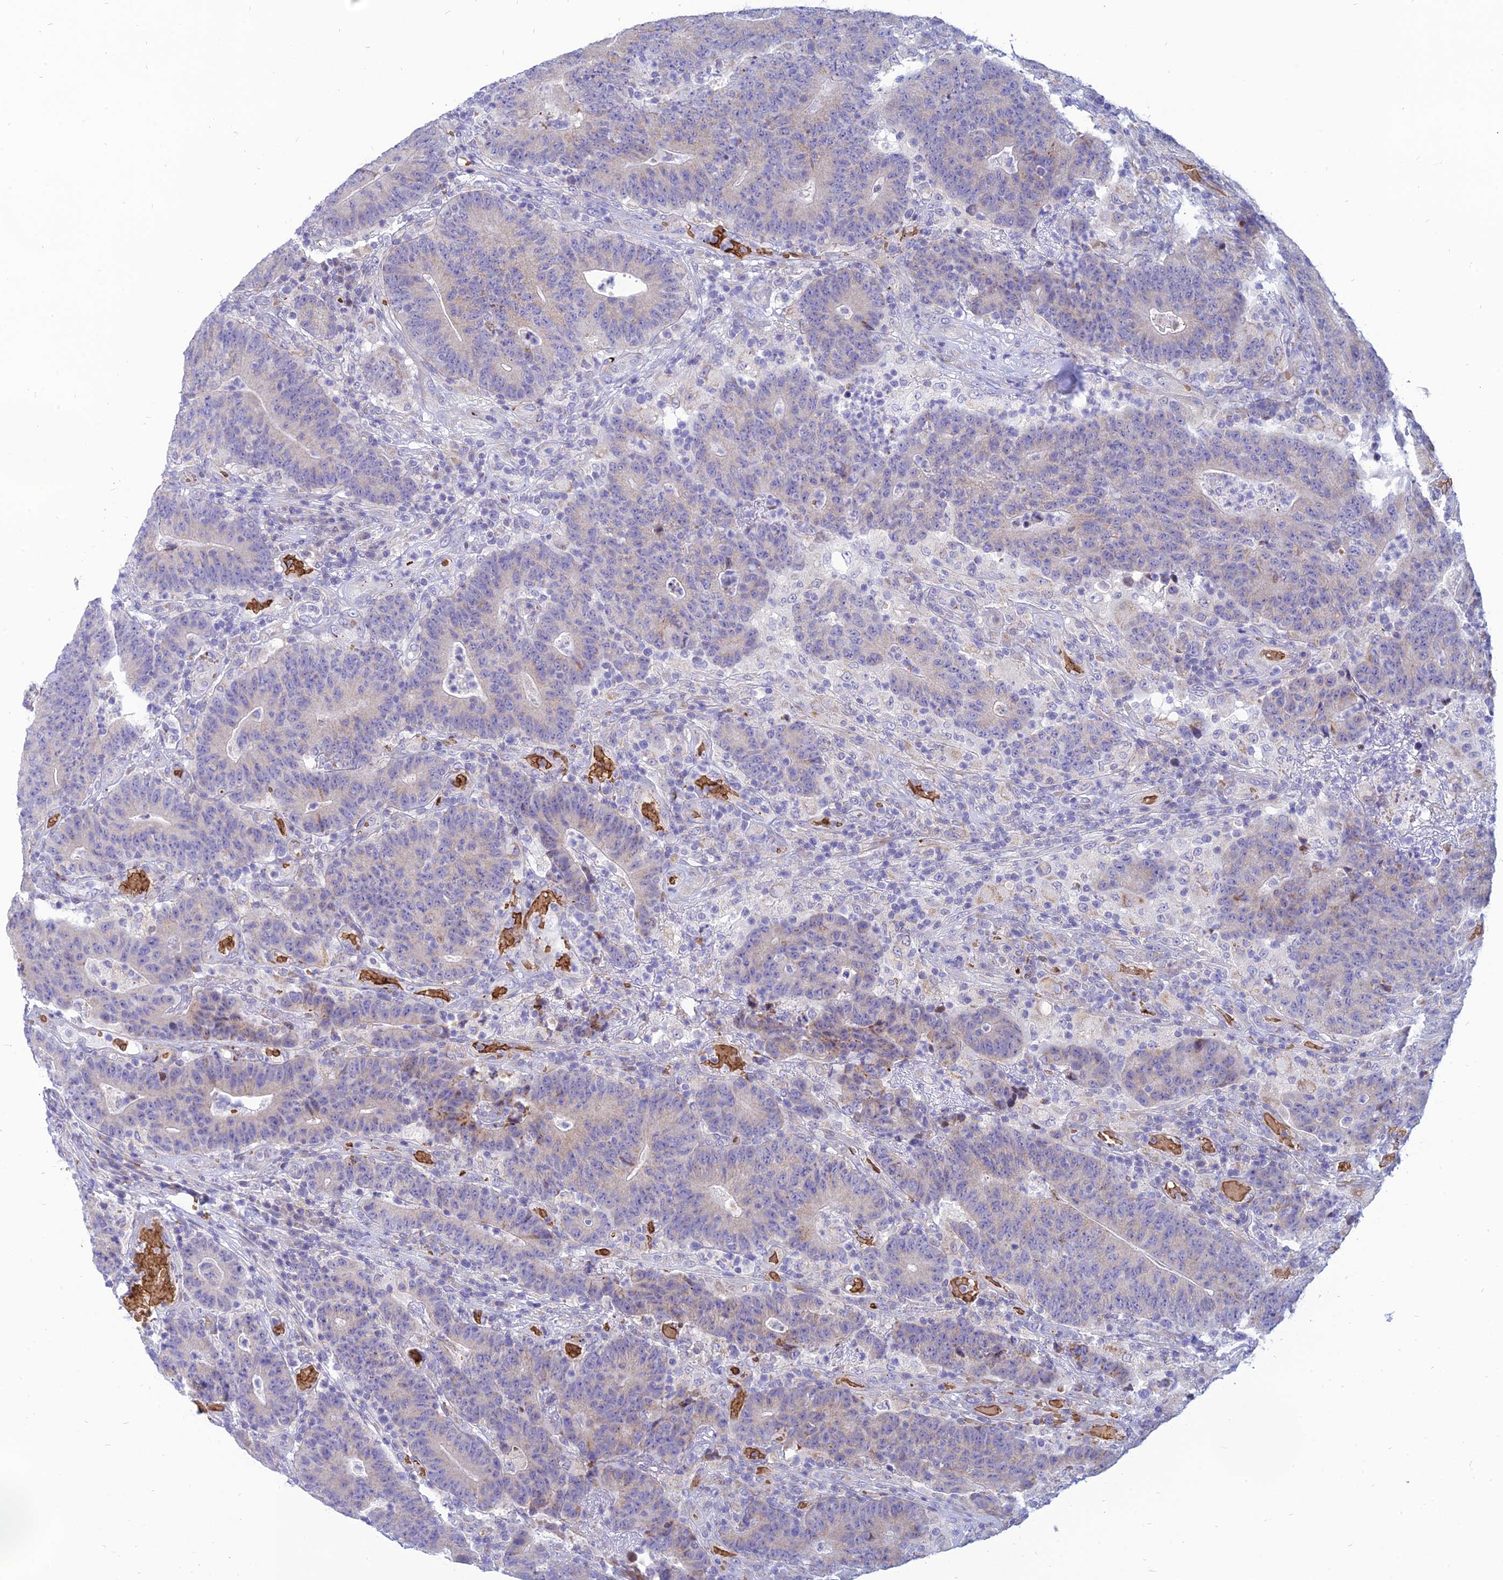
{"staining": {"intensity": "negative", "quantity": "none", "location": "none"}, "tissue": "colorectal cancer", "cell_type": "Tumor cells", "image_type": "cancer", "snomed": [{"axis": "morphology", "description": "Normal tissue, NOS"}, {"axis": "morphology", "description": "Adenocarcinoma, NOS"}, {"axis": "topography", "description": "Colon"}], "caption": "DAB immunohistochemical staining of colorectal cancer (adenocarcinoma) reveals no significant staining in tumor cells. The staining was performed using DAB to visualize the protein expression in brown, while the nuclei were stained in blue with hematoxylin (Magnification: 20x).", "gene": "HHAT", "patient": {"sex": "female", "age": 75}}